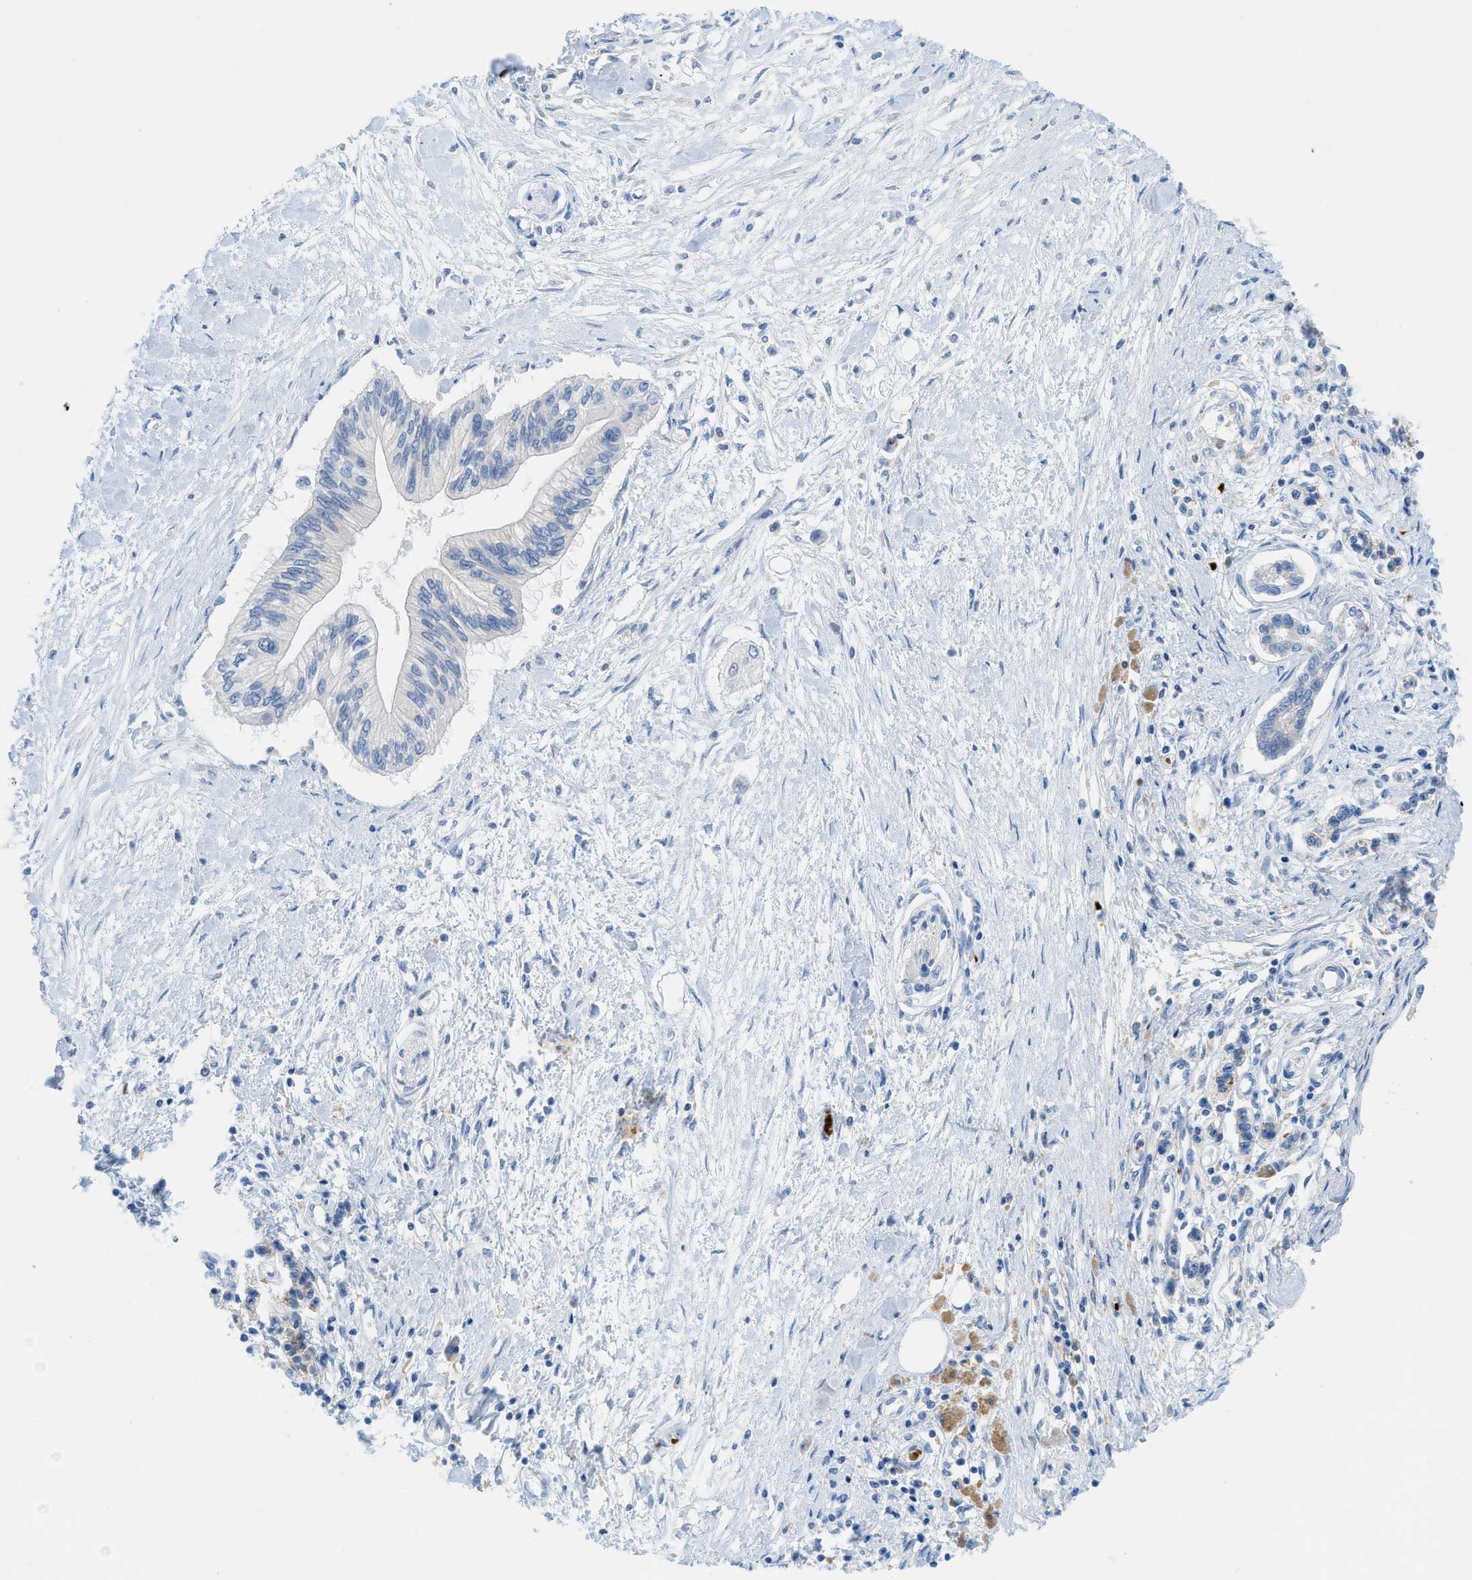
{"staining": {"intensity": "moderate", "quantity": "<25%", "location": "cytoplasmic/membranous"}, "tissue": "pancreatic cancer", "cell_type": "Tumor cells", "image_type": "cancer", "snomed": [{"axis": "morphology", "description": "Adenocarcinoma, NOS"}, {"axis": "topography", "description": "Pancreas"}], "caption": "Pancreatic adenocarcinoma was stained to show a protein in brown. There is low levels of moderate cytoplasmic/membranous expression in approximately <25% of tumor cells.", "gene": "ZNF831", "patient": {"sex": "female", "age": 77}}